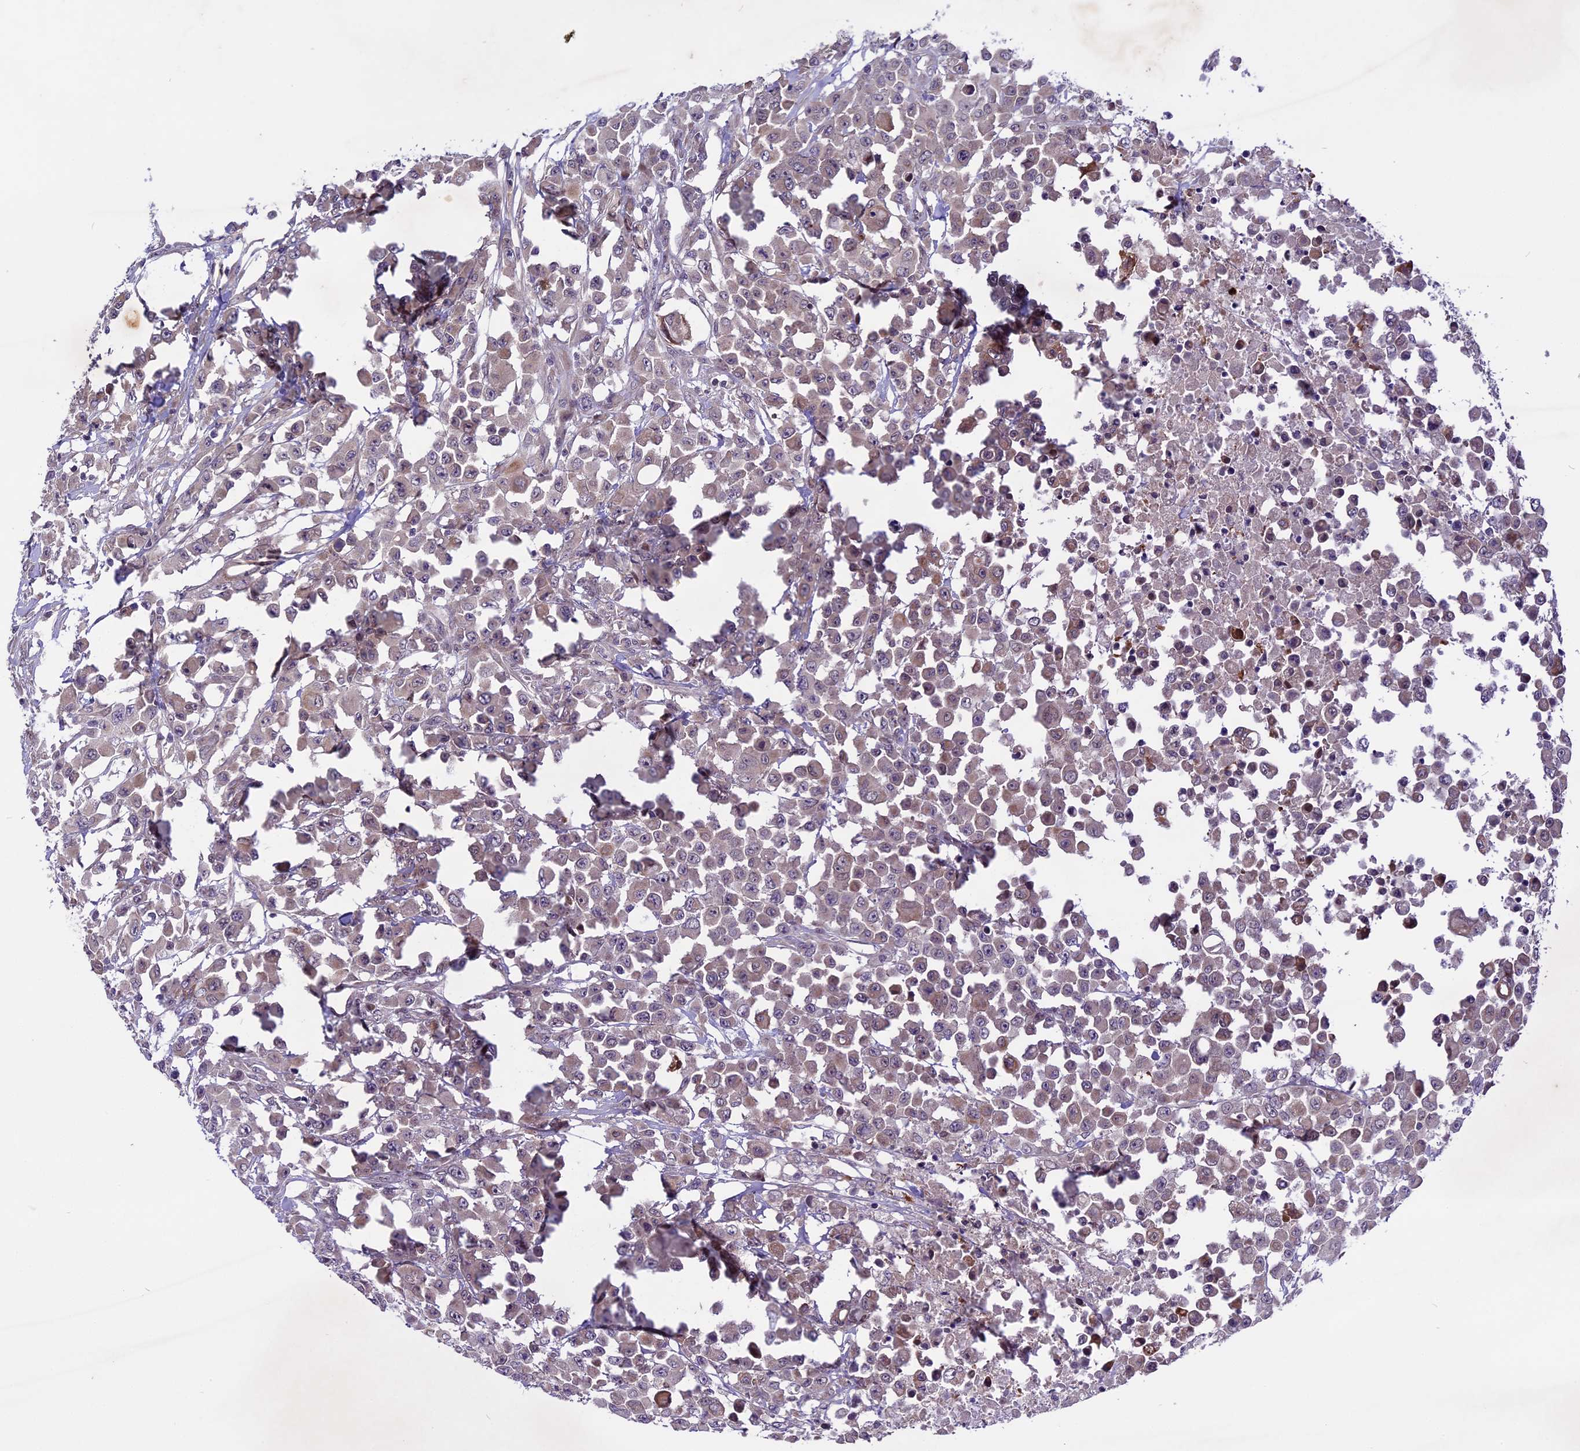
{"staining": {"intensity": "weak", "quantity": "25%-75%", "location": "cytoplasmic/membranous"}, "tissue": "colorectal cancer", "cell_type": "Tumor cells", "image_type": "cancer", "snomed": [{"axis": "morphology", "description": "Adenocarcinoma, NOS"}, {"axis": "topography", "description": "Colon"}], "caption": "Immunohistochemistry (IHC) histopathology image of neoplastic tissue: colorectal cancer (adenocarcinoma) stained using immunohistochemistry (IHC) exhibits low levels of weak protein expression localized specifically in the cytoplasmic/membranous of tumor cells, appearing as a cytoplasmic/membranous brown color.", "gene": "SPRED1", "patient": {"sex": "male", "age": 51}}